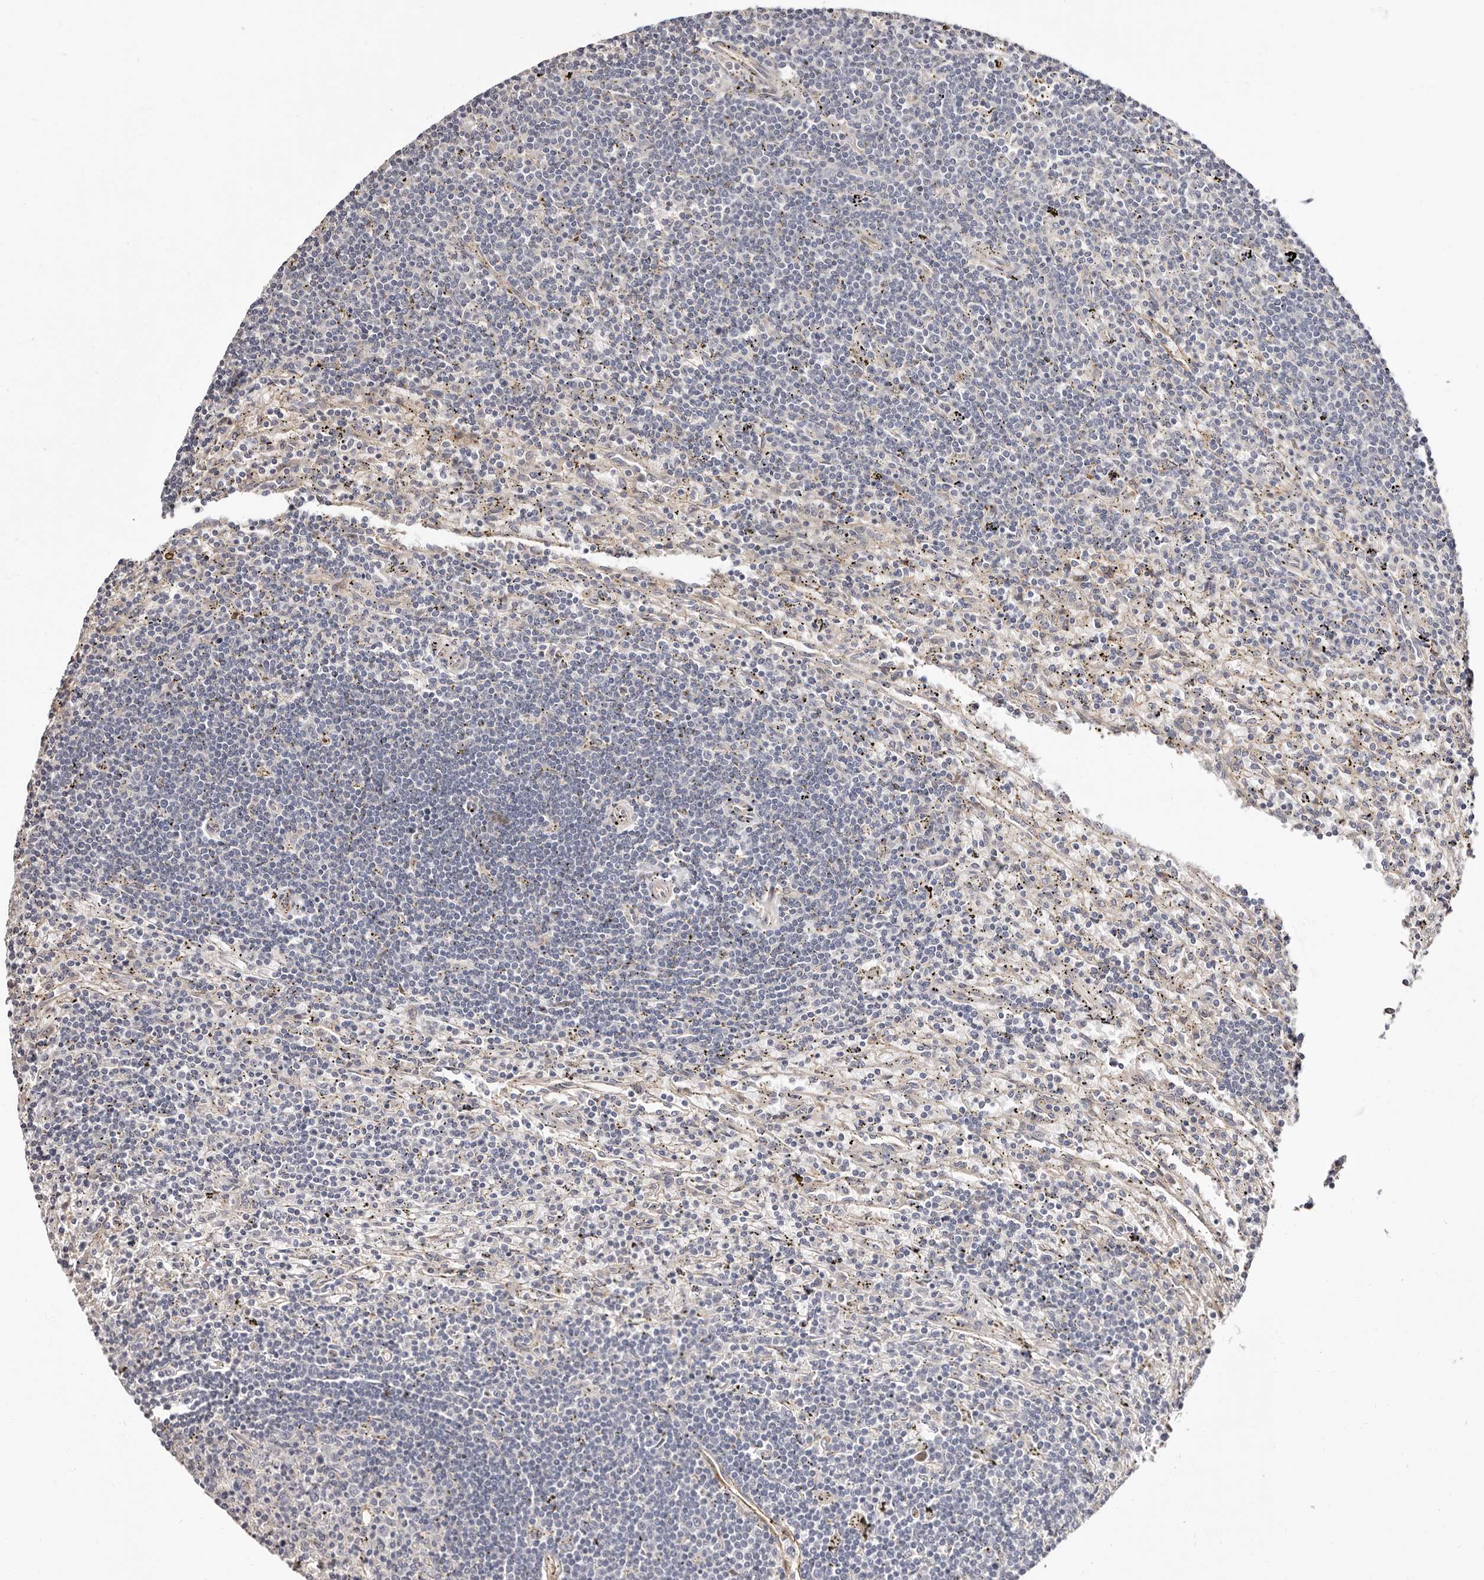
{"staining": {"intensity": "negative", "quantity": "none", "location": "none"}, "tissue": "lymphoma", "cell_type": "Tumor cells", "image_type": "cancer", "snomed": [{"axis": "morphology", "description": "Malignant lymphoma, non-Hodgkin's type, Low grade"}, {"axis": "topography", "description": "Spleen"}], "caption": "Immunohistochemical staining of human malignant lymphoma, non-Hodgkin's type (low-grade) displays no significant expression in tumor cells.", "gene": "TRIP13", "patient": {"sex": "male", "age": 76}}